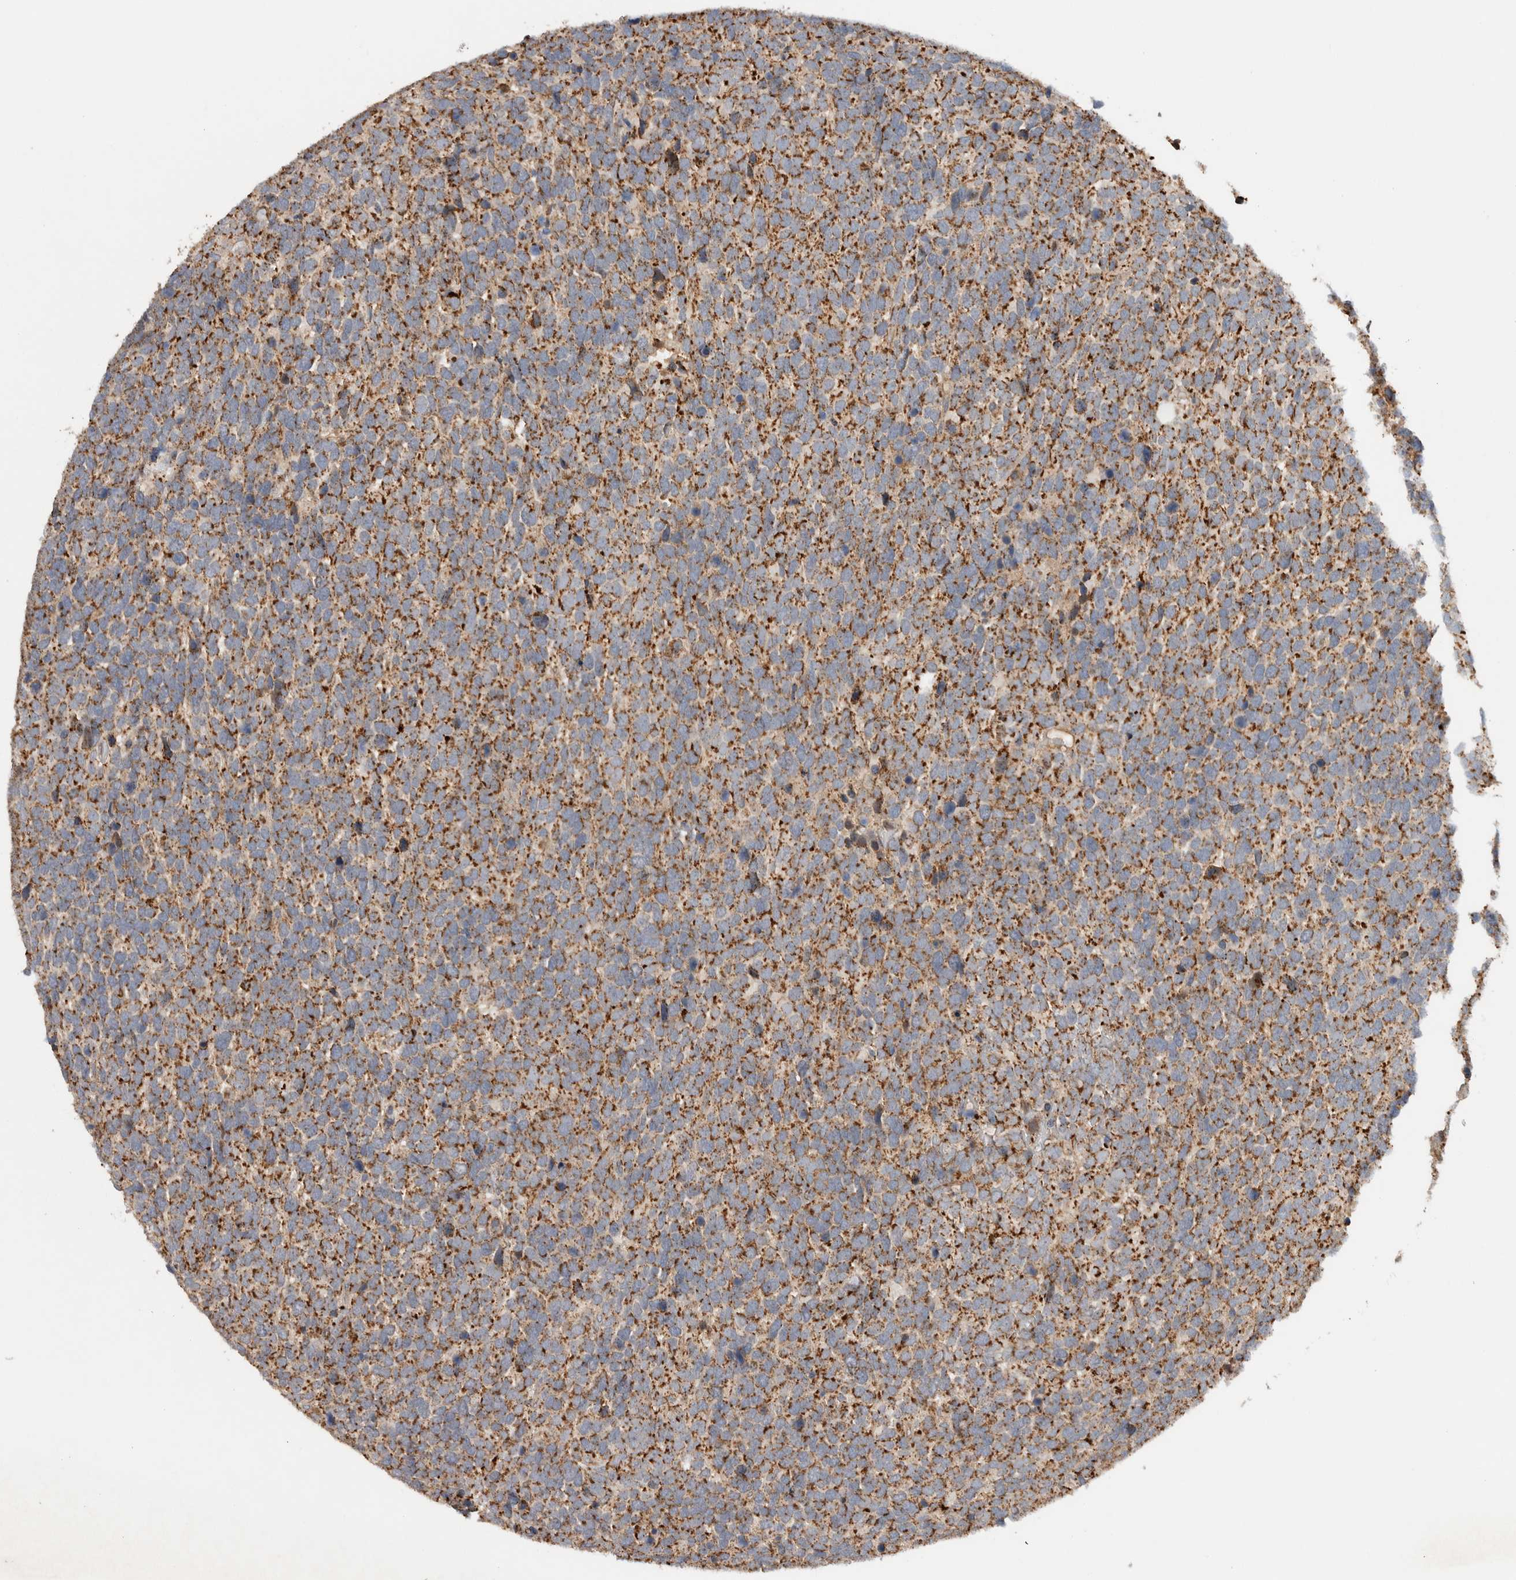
{"staining": {"intensity": "strong", "quantity": ">75%", "location": "cytoplasmic/membranous"}, "tissue": "urothelial cancer", "cell_type": "Tumor cells", "image_type": "cancer", "snomed": [{"axis": "morphology", "description": "Urothelial carcinoma, High grade"}, {"axis": "topography", "description": "Urinary bladder"}], "caption": "Immunohistochemistry (IHC) (DAB (3,3'-diaminobenzidine)) staining of human urothelial cancer exhibits strong cytoplasmic/membranous protein staining in approximately >75% of tumor cells.", "gene": "AMPD1", "patient": {"sex": "female", "age": 82}}